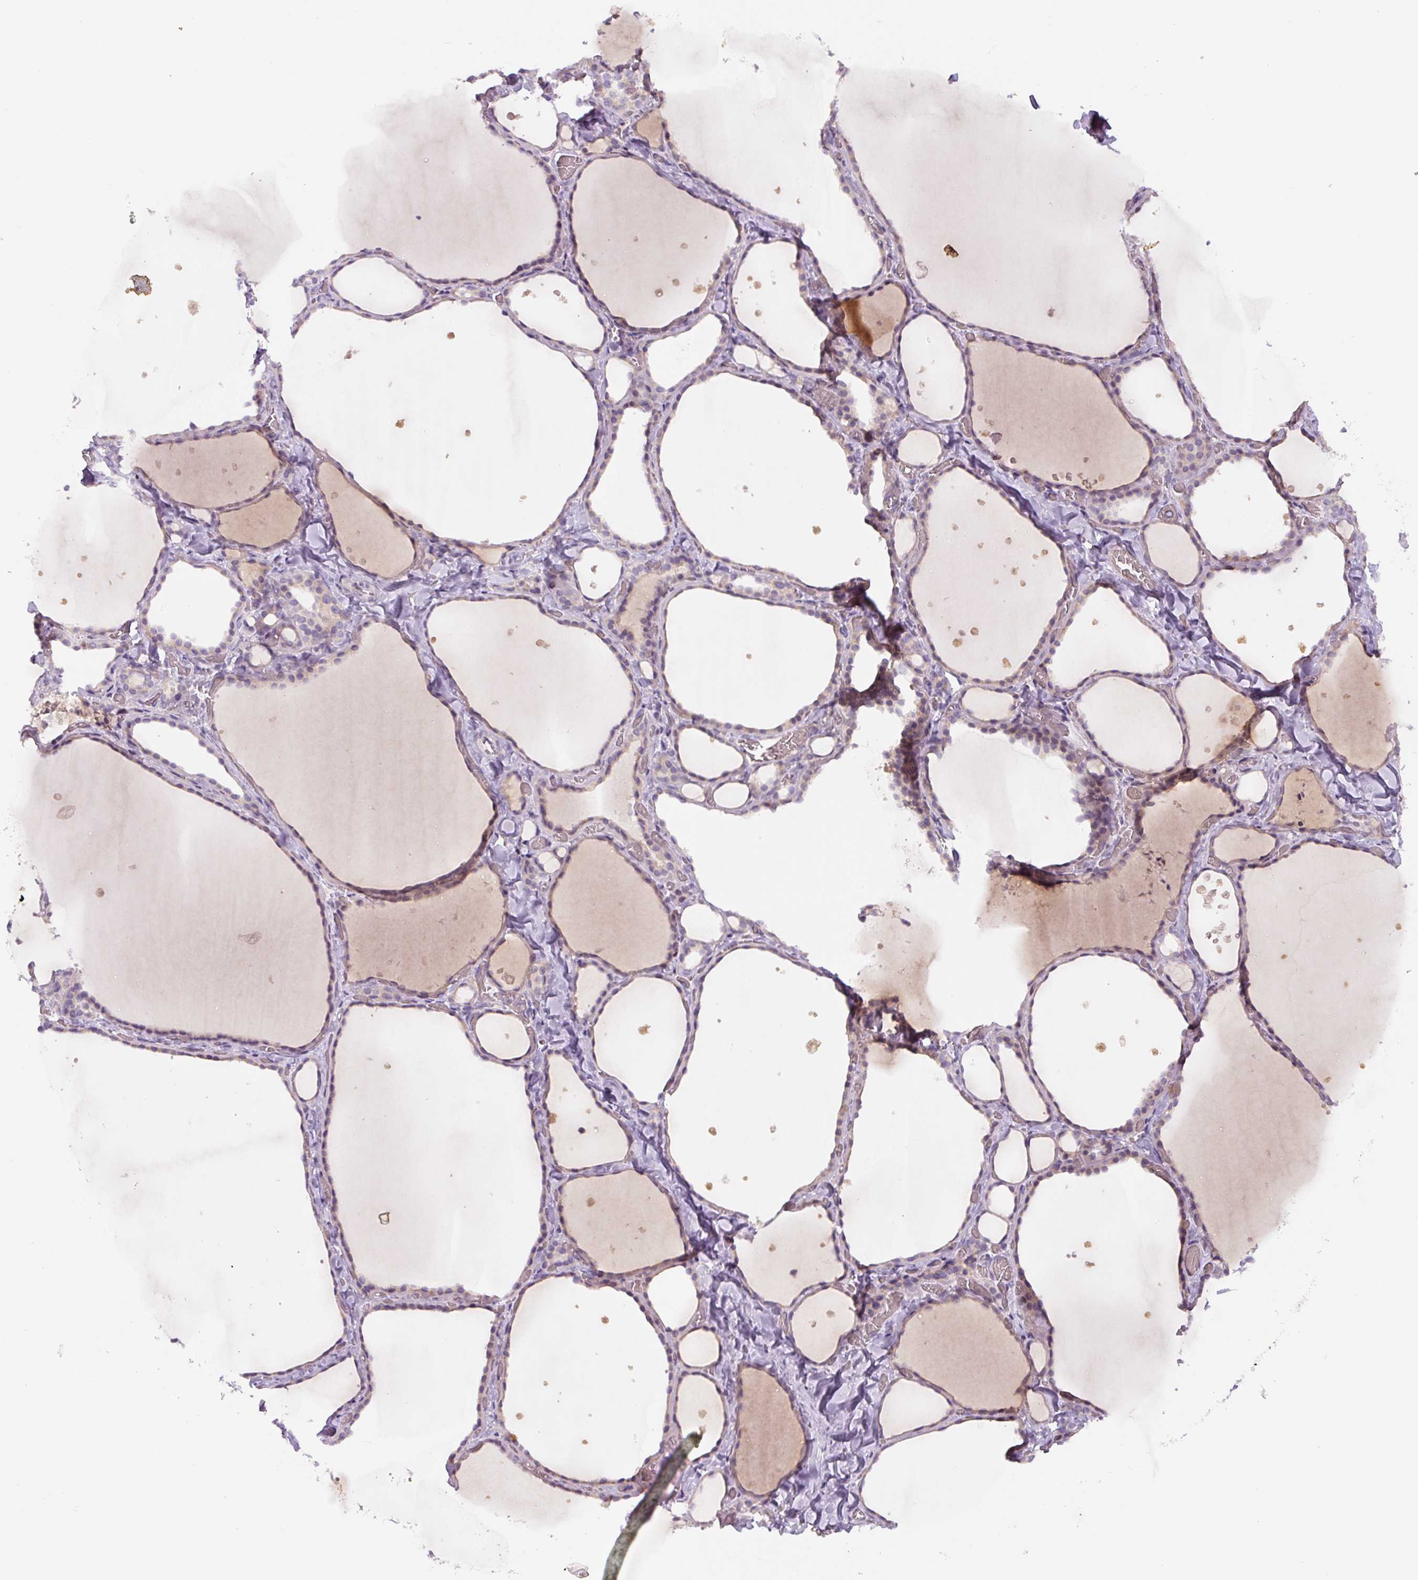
{"staining": {"intensity": "weak", "quantity": ">75%", "location": "cytoplasmic/membranous"}, "tissue": "thyroid gland", "cell_type": "Glandular cells", "image_type": "normal", "snomed": [{"axis": "morphology", "description": "Normal tissue, NOS"}, {"axis": "topography", "description": "Thyroid gland"}], "caption": "Weak cytoplasmic/membranous positivity is identified in approximately >75% of glandular cells in unremarkable thyroid gland.", "gene": "YIF1B", "patient": {"sex": "female", "age": 36}}